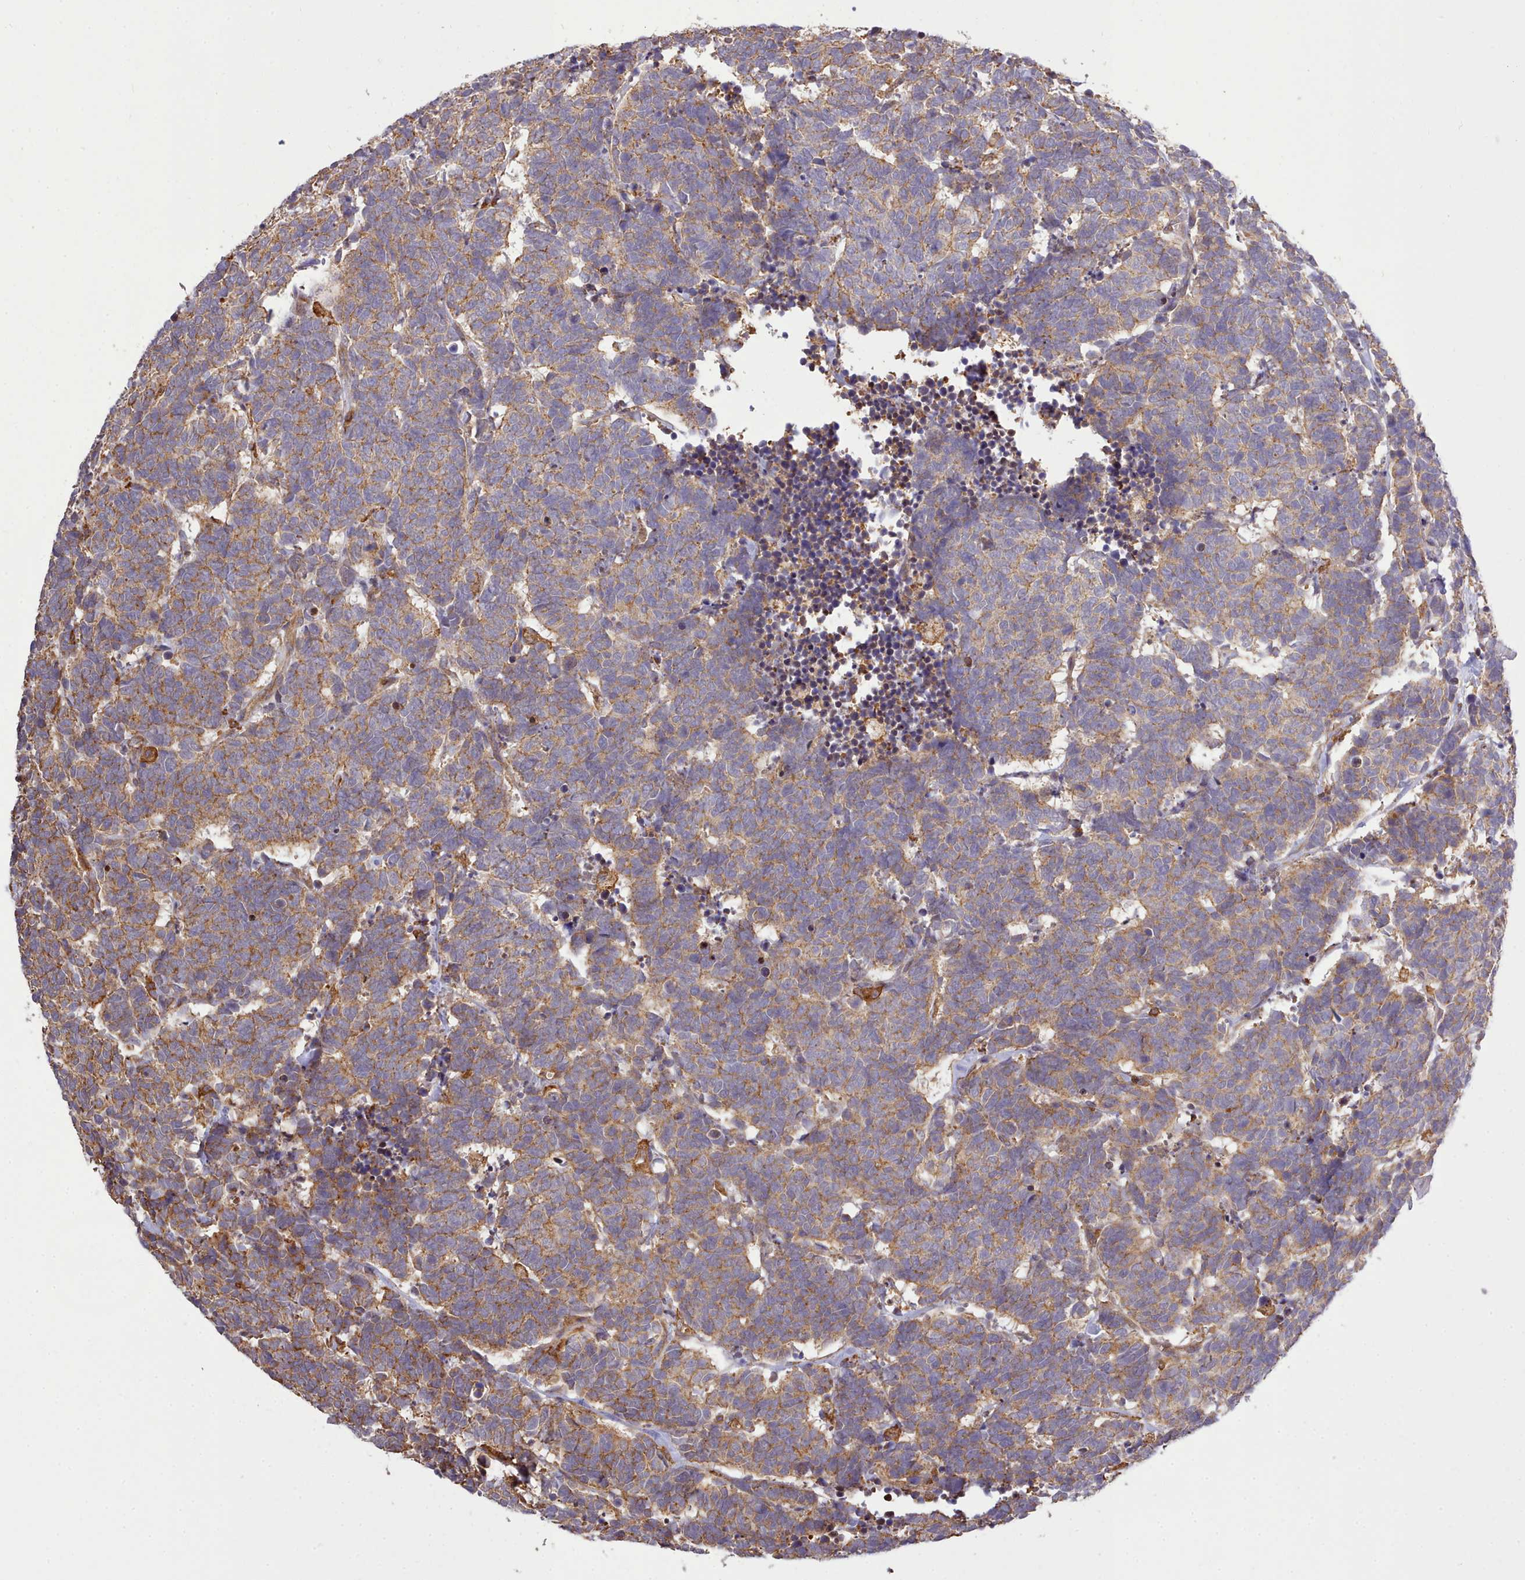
{"staining": {"intensity": "moderate", "quantity": ">75%", "location": "cytoplasmic/membranous"}, "tissue": "carcinoid", "cell_type": "Tumor cells", "image_type": "cancer", "snomed": [{"axis": "morphology", "description": "Carcinoma, NOS"}, {"axis": "morphology", "description": "Carcinoid, malignant, NOS"}, {"axis": "topography", "description": "Urinary bladder"}], "caption": "Moderate cytoplasmic/membranous positivity is identified in about >75% of tumor cells in carcinoid.", "gene": "CAPZA1", "patient": {"sex": "male", "age": 57}}